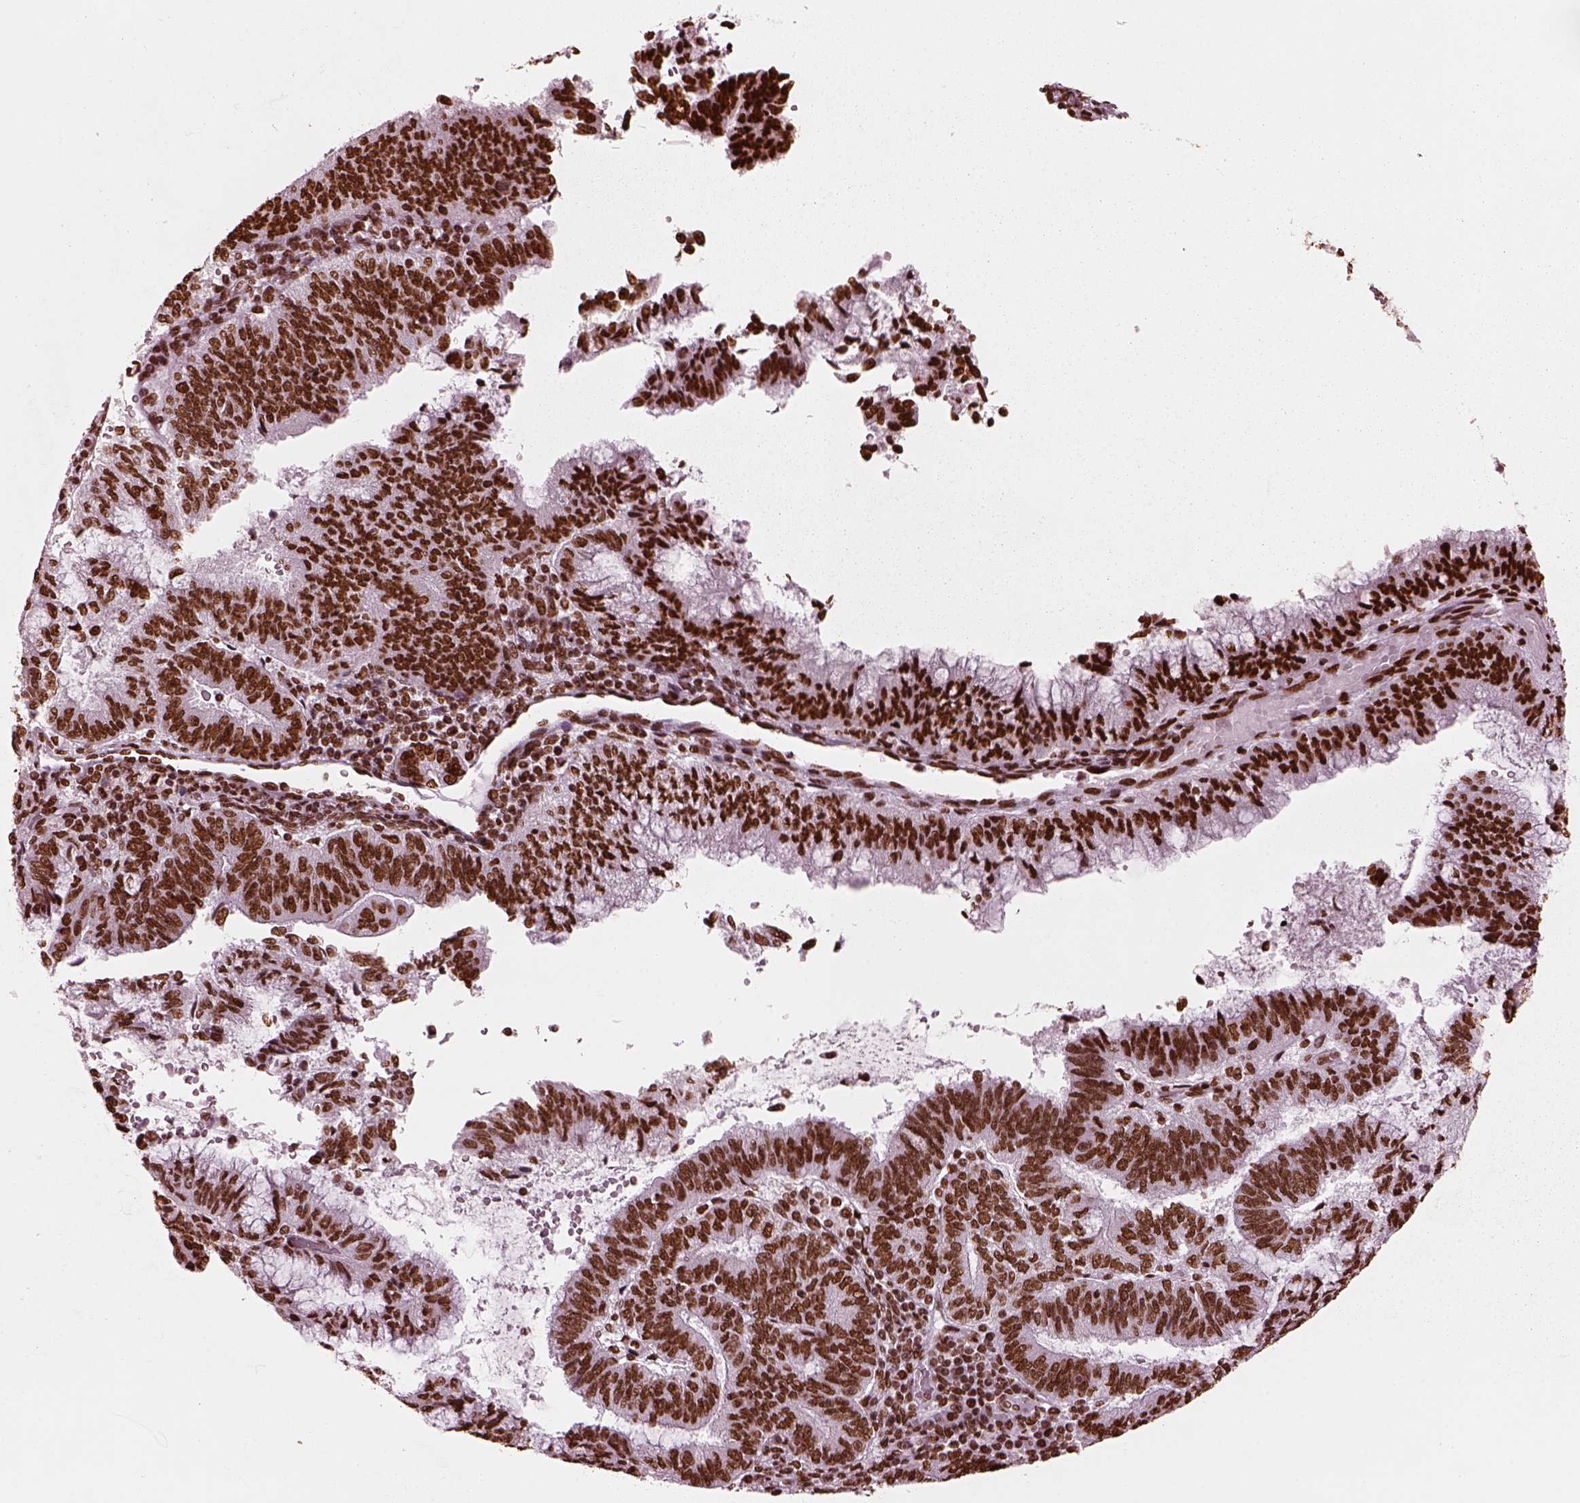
{"staining": {"intensity": "strong", "quantity": ">75%", "location": "nuclear"}, "tissue": "endometrial cancer", "cell_type": "Tumor cells", "image_type": "cancer", "snomed": [{"axis": "morphology", "description": "Adenocarcinoma, NOS"}, {"axis": "topography", "description": "Endometrium"}], "caption": "The image exhibits a brown stain indicating the presence of a protein in the nuclear of tumor cells in endometrial adenocarcinoma.", "gene": "CBFA2T3", "patient": {"sex": "female", "age": 65}}